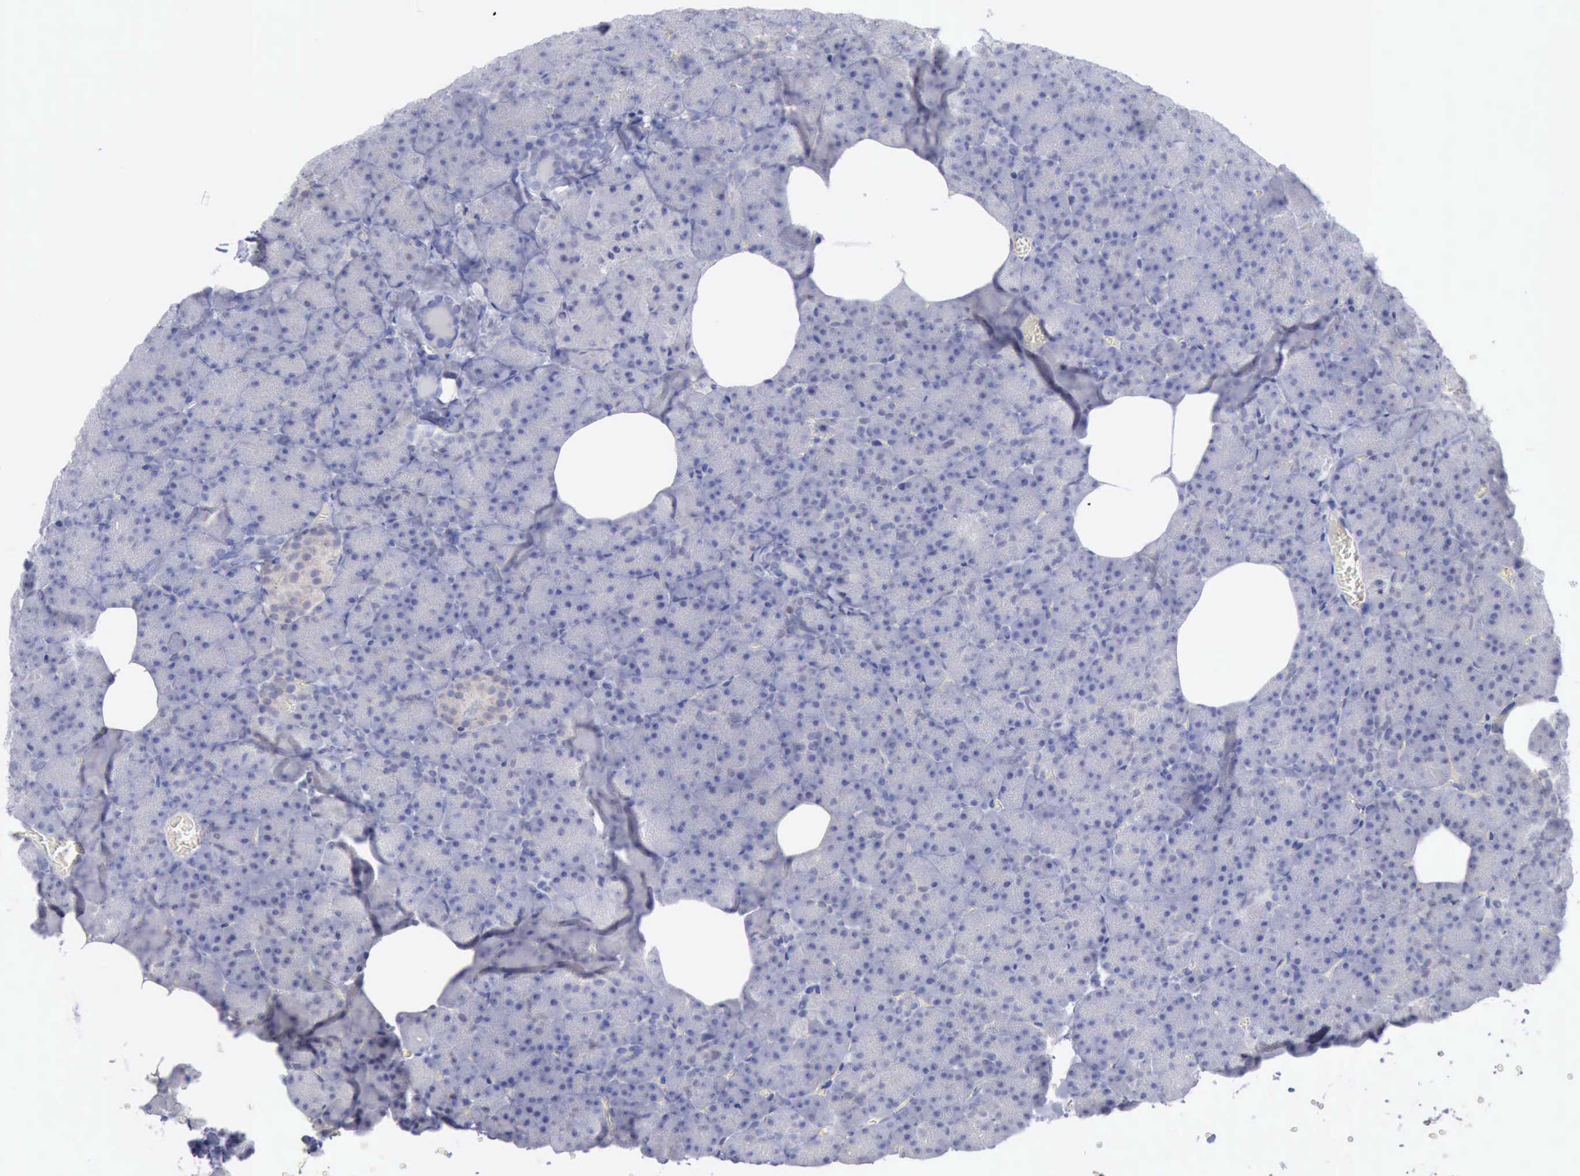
{"staining": {"intensity": "negative", "quantity": "none", "location": "none"}, "tissue": "pancreas", "cell_type": "Exocrine glandular cells", "image_type": "normal", "snomed": [{"axis": "morphology", "description": "Normal tissue, NOS"}, {"axis": "topography", "description": "Pancreas"}], "caption": "Exocrine glandular cells show no significant protein staining in benign pancreas.", "gene": "SATB2", "patient": {"sex": "female", "age": 35}}